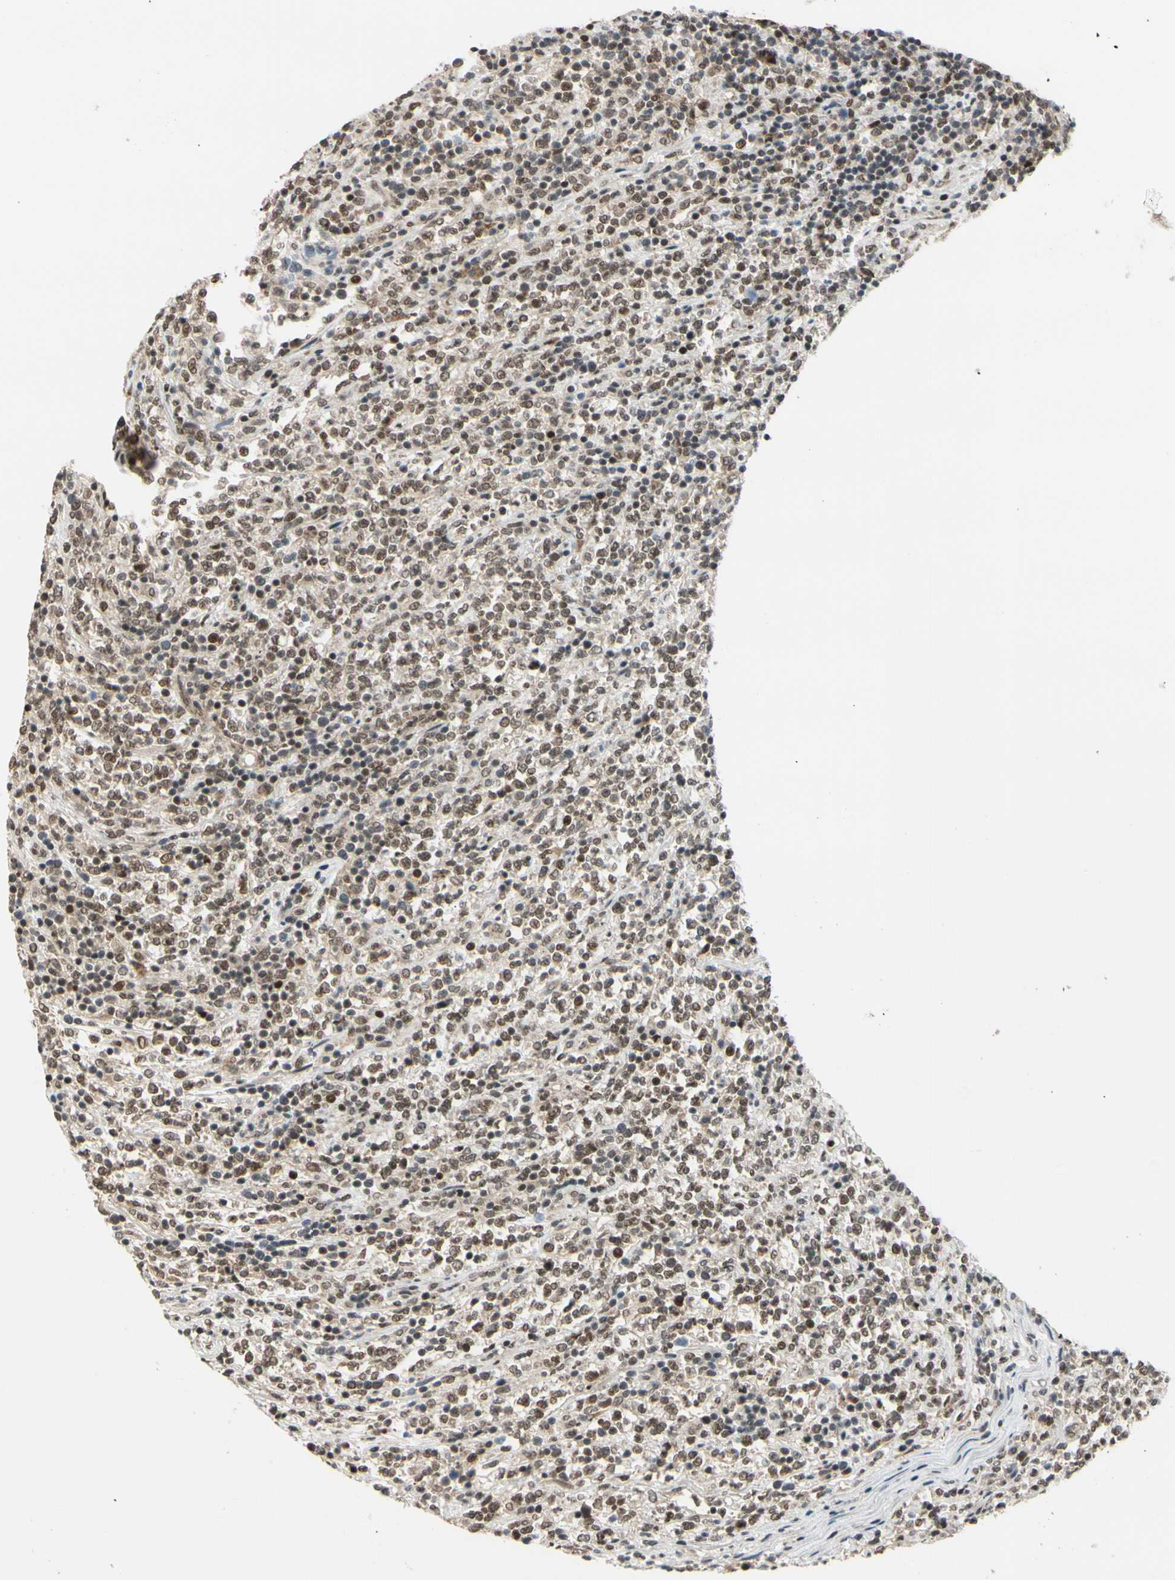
{"staining": {"intensity": "moderate", "quantity": "25%-75%", "location": "nuclear"}, "tissue": "lymphoma", "cell_type": "Tumor cells", "image_type": "cancer", "snomed": [{"axis": "morphology", "description": "Malignant lymphoma, non-Hodgkin's type, High grade"}, {"axis": "topography", "description": "Soft tissue"}], "caption": "Immunohistochemistry (DAB) staining of human high-grade malignant lymphoma, non-Hodgkin's type reveals moderate nuclear protein expression in approximately 25%-75% of tumor cells.", "gene": "BRMS1", "patient": {"sex": "male", "age": 18}}